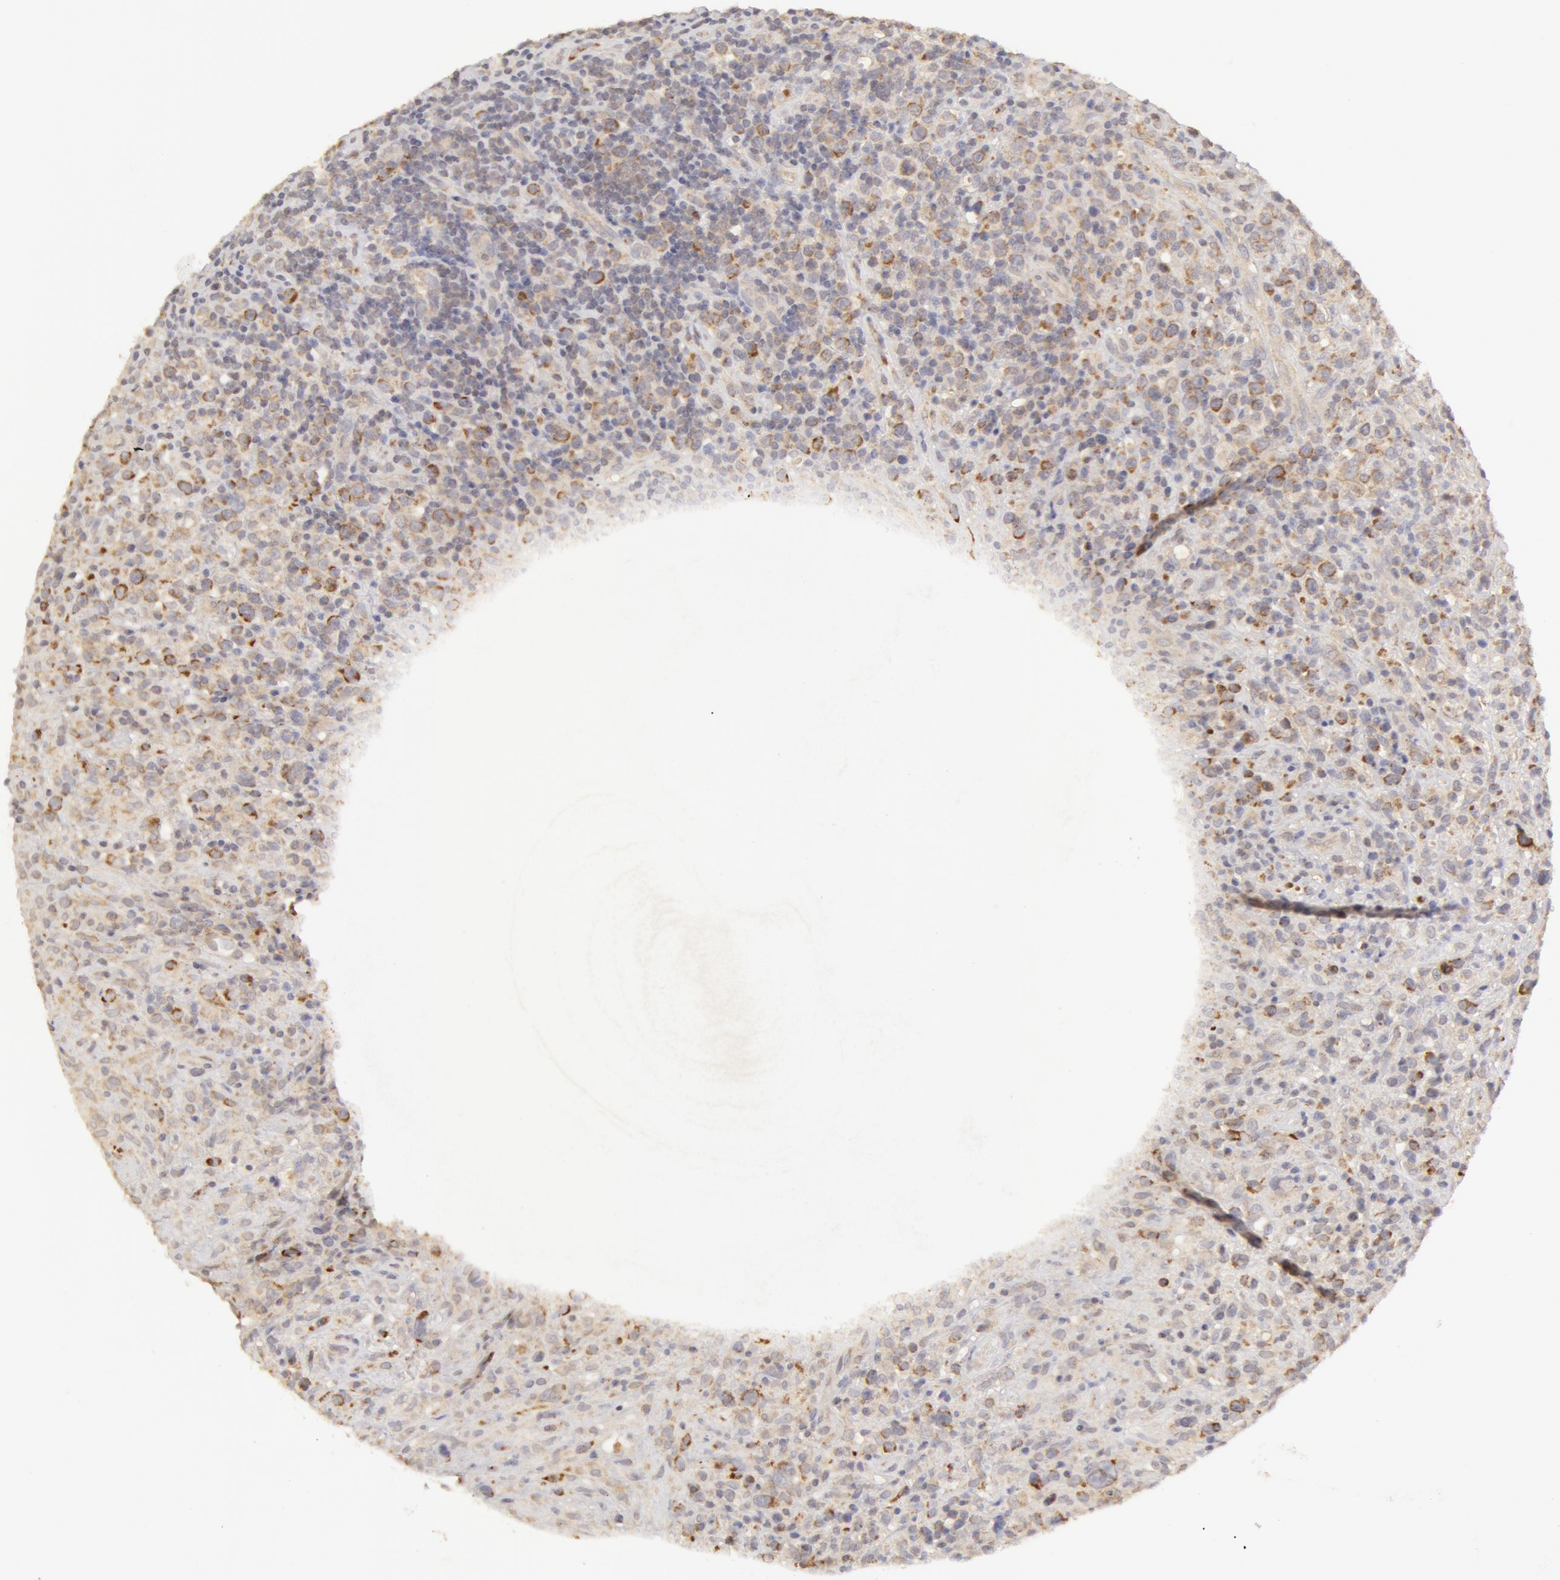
{"staining": {"intensity": "moderate", "quantity": "<25%", "location": "cytoplasmic/membranous"}, "tissue": "lymphoma", "cell_type": "Tumor cells", "image_type": "cancer", "snomed": [{"axis": "morphology", "description": "Hodgkin's disease, NOS"}, {"axis": "topography", "description": "Lymph node"}], "caption": "A histopathology image of lymphoma stained for a protein displays moderate cytoplasmic/membranous brown staining in tumor cells.", "gene": "ADPRH", "patient": {"sex": "male", "age": 46}}